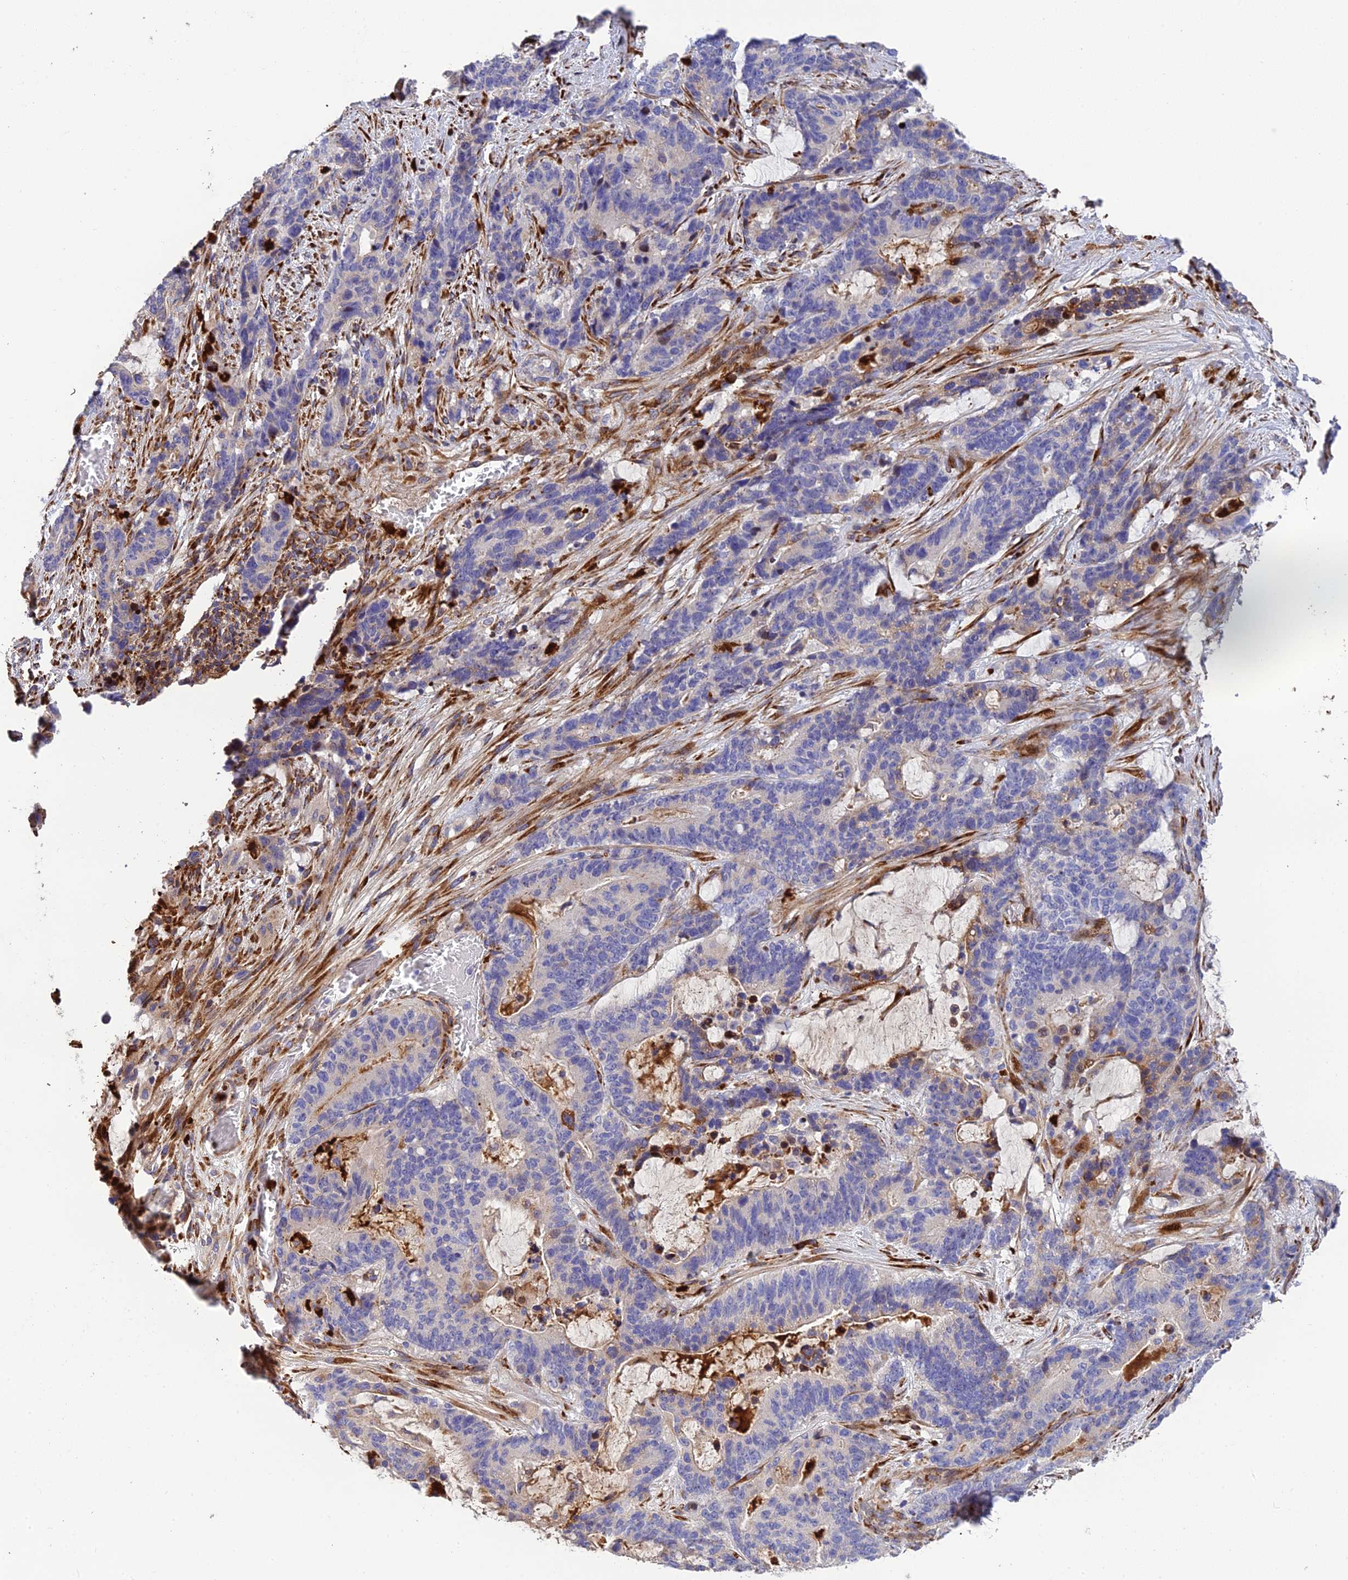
{"staining": {"intensity": "negative", "quantity": "none", "location": "none"}, "tissue": "stomach cancer", "cell_type": "Tumor cells", "image_type": "cancer", "snomed": [{"axis": "morphology", "description": "Normal tissue, NOS"}, {"axis": "morphology", "description": "Adenocarcinoma, NOS"}, {"axis": "topography", "description": "Stomach"}], "caption": "High magnification brightfield microscopy of adenocarcinoma (stomach) stained with DAB (brown) and counterstained with hematoxylin (blue): tumor cells show no significant expression.", "gene": "CPSF4L", "patient": {"sex": "female", "age": 64}}